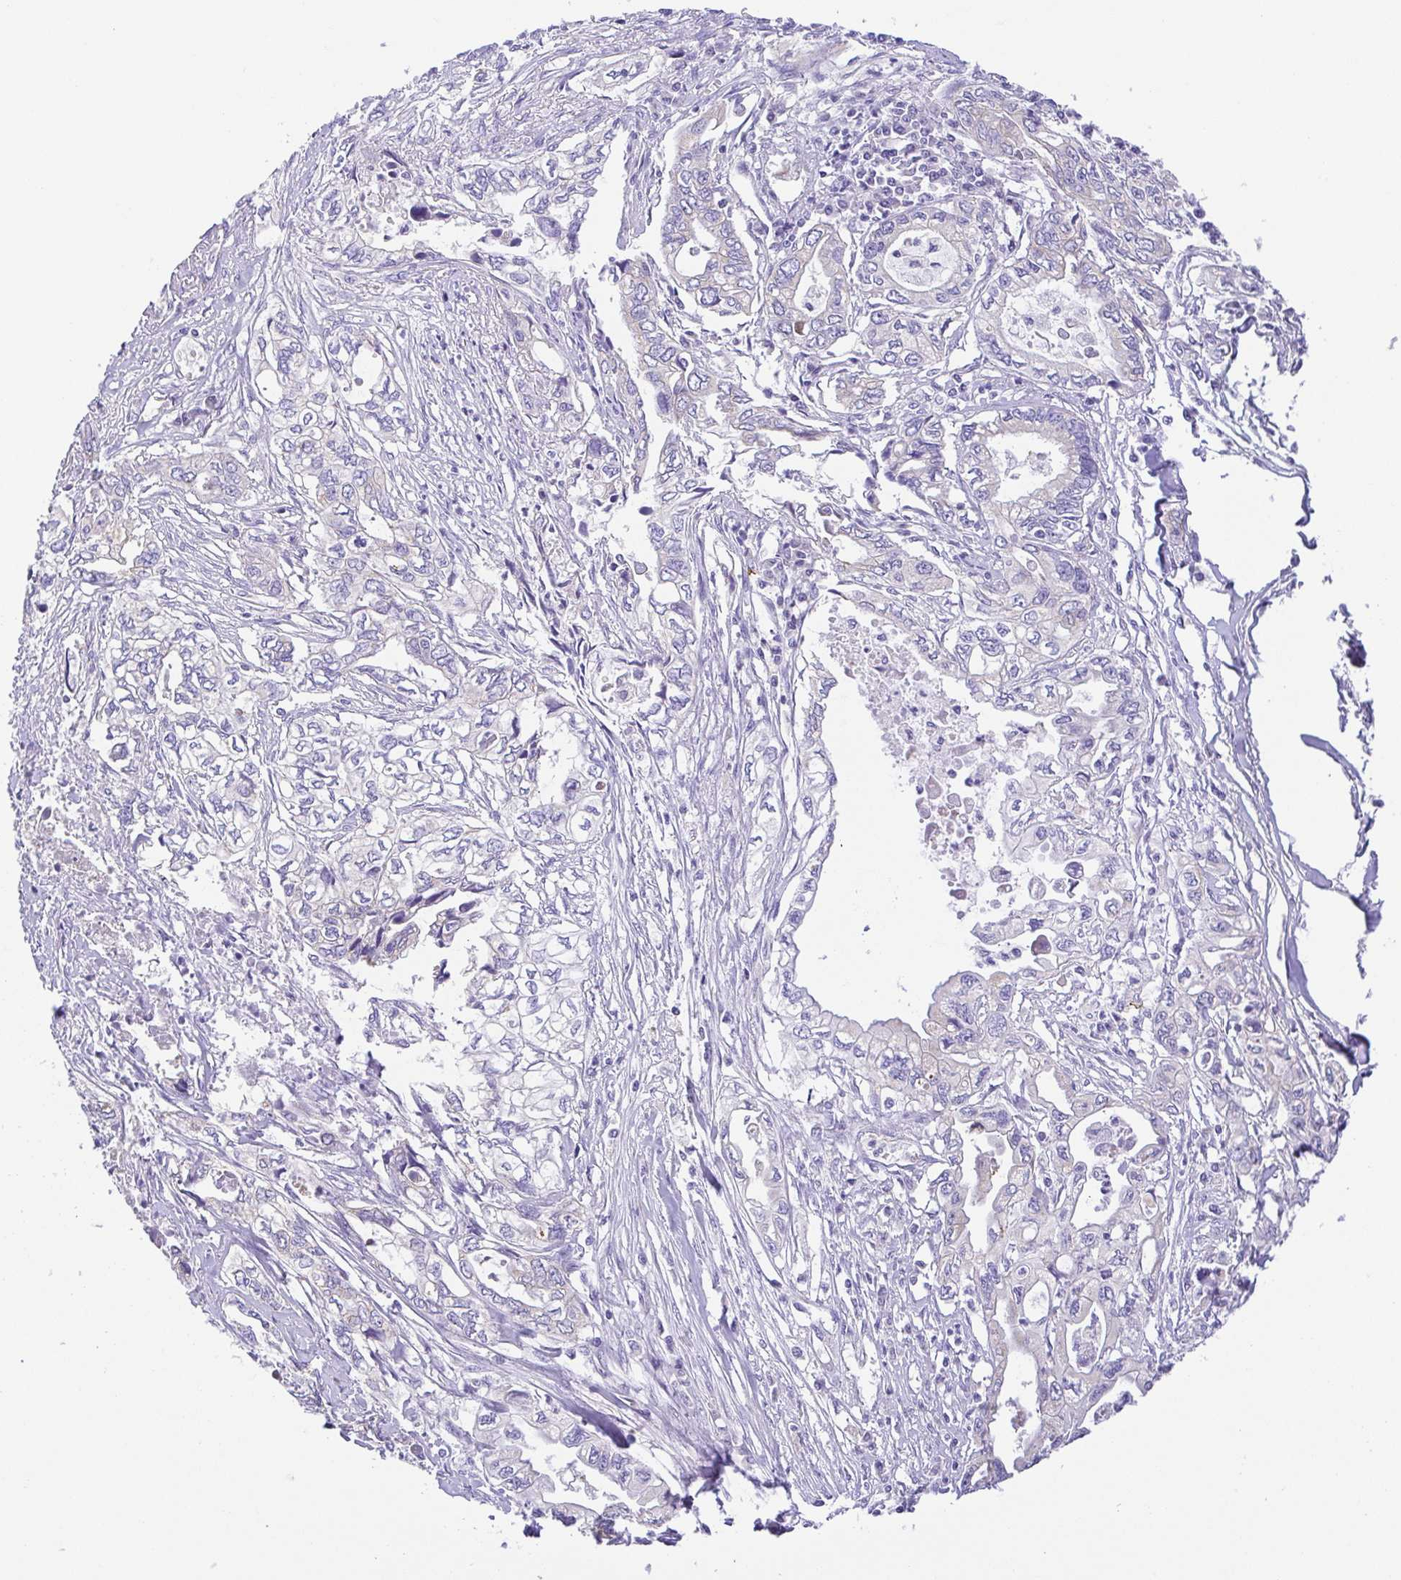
{"staining": {"intensity": "negative", "quantity": "none", "location": "none"}, "tissue": "pancreatic cancer", "cell_type": "Tumor cells", "image_type": "cancer", "snomed": [{"axis": "morphology", "description": "Adenocarcinoma, NOS"}, {"axis": "topography", "description": "Pancreas"}], "caption": "This is an immunohistochemistry photomicrograph of pancreatic cancer. There is no staining in tumor cells.", "gene": "SLC13A1", "patient": {"sex": "male", "age": 68}}